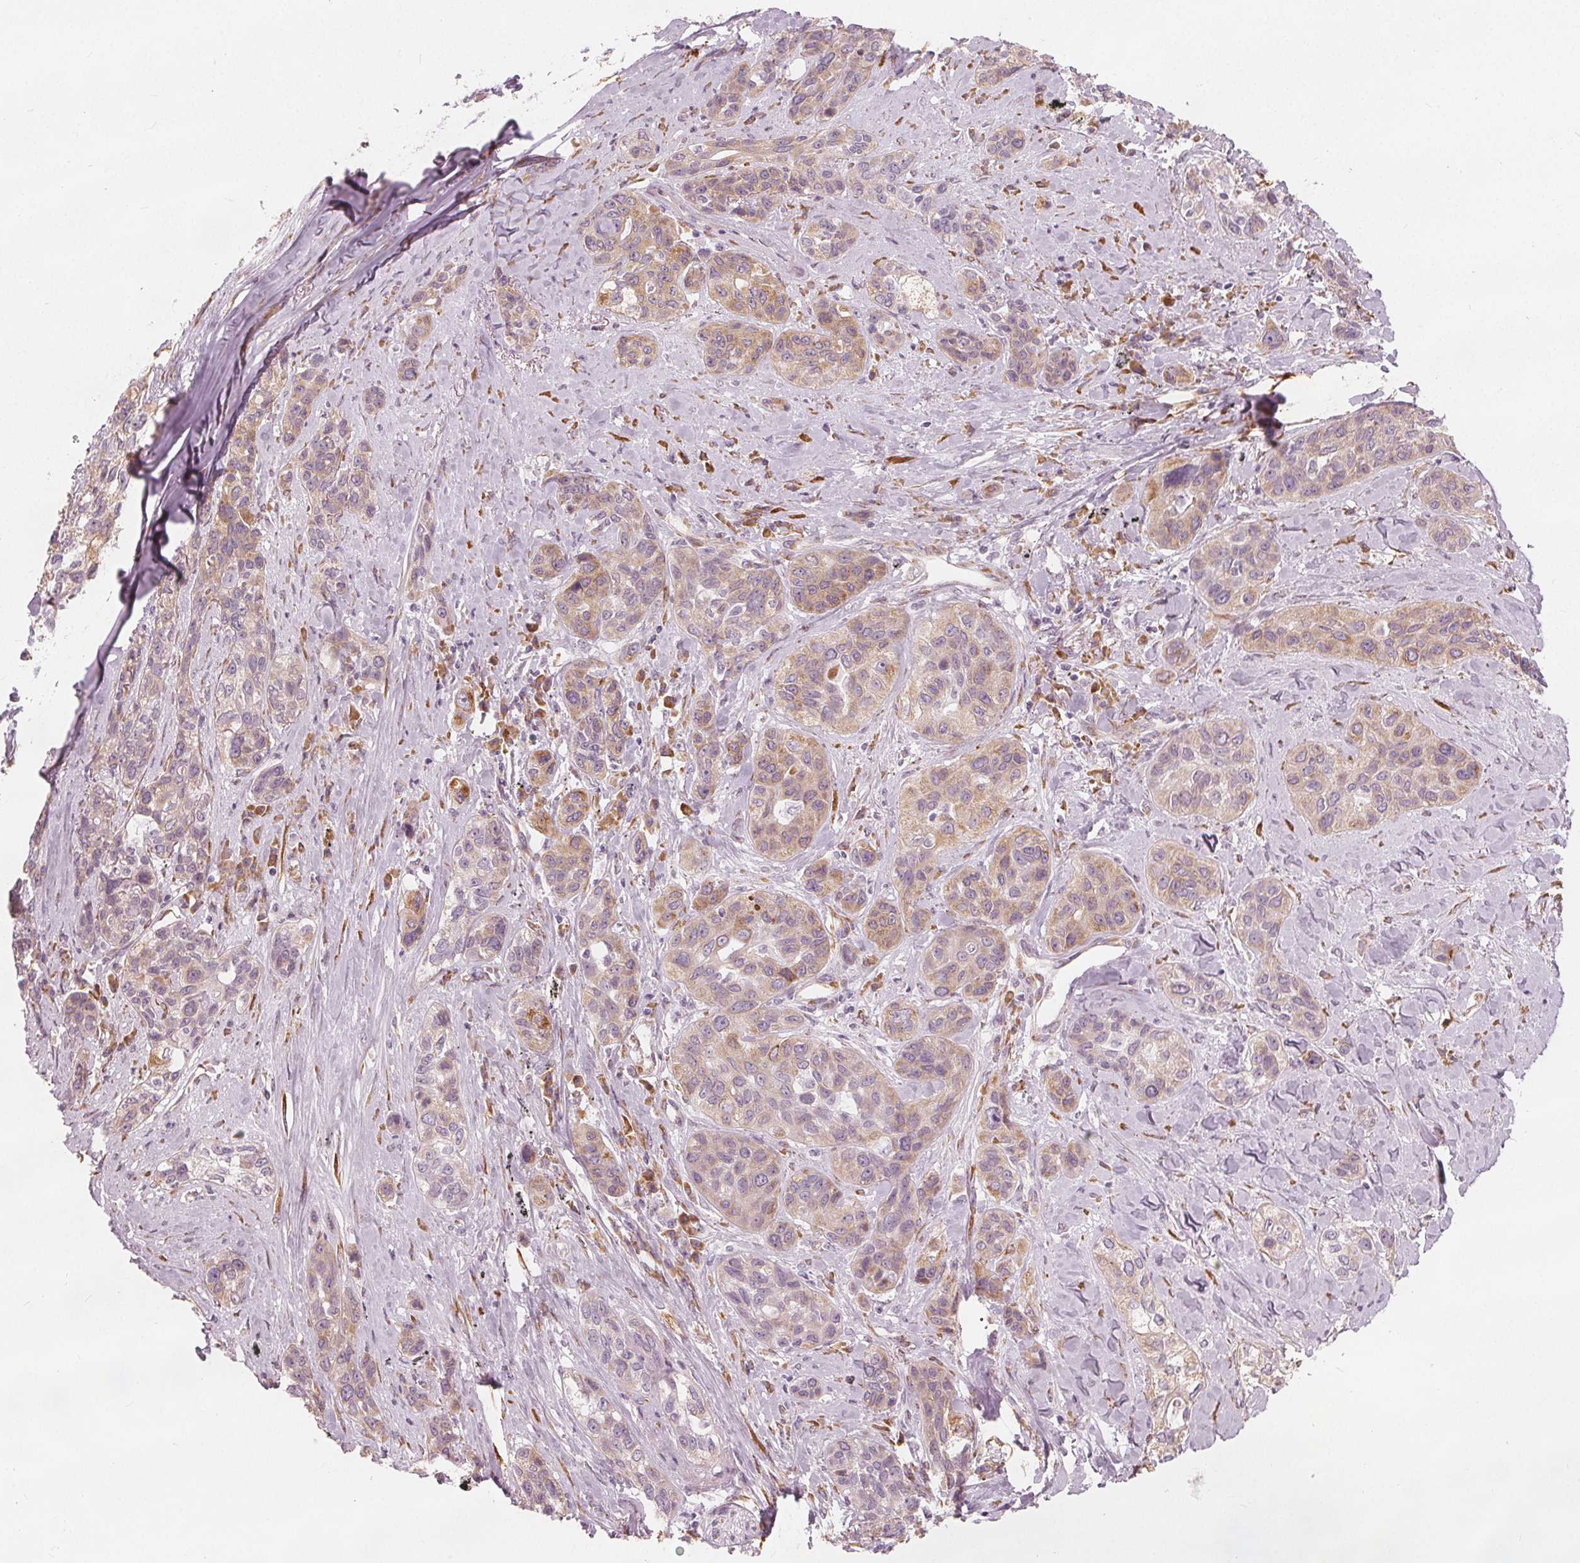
{"staining": {"intensity": "weak", "quantity": "25%-75%", "location": "cytoplasmic/membranous"}, "tissue": "lung cancer", "cell_type": "Tumor cells", "image_type": "cancer", "snomed": [{"axis": "morphology", "description": "Squamous cell carcinoma, NOS"}, {"axis": "topography", "description": "Lung"}], "caption": "This is an image of immunohistochemistry (IHC) staining of lung cancer (squamous cell carcinoma), which shows weak staining in the cytoplasmic/membranous of tumor cells.", "gene": "BRSK1", "patient": {"sex": "female", "age": 70}}